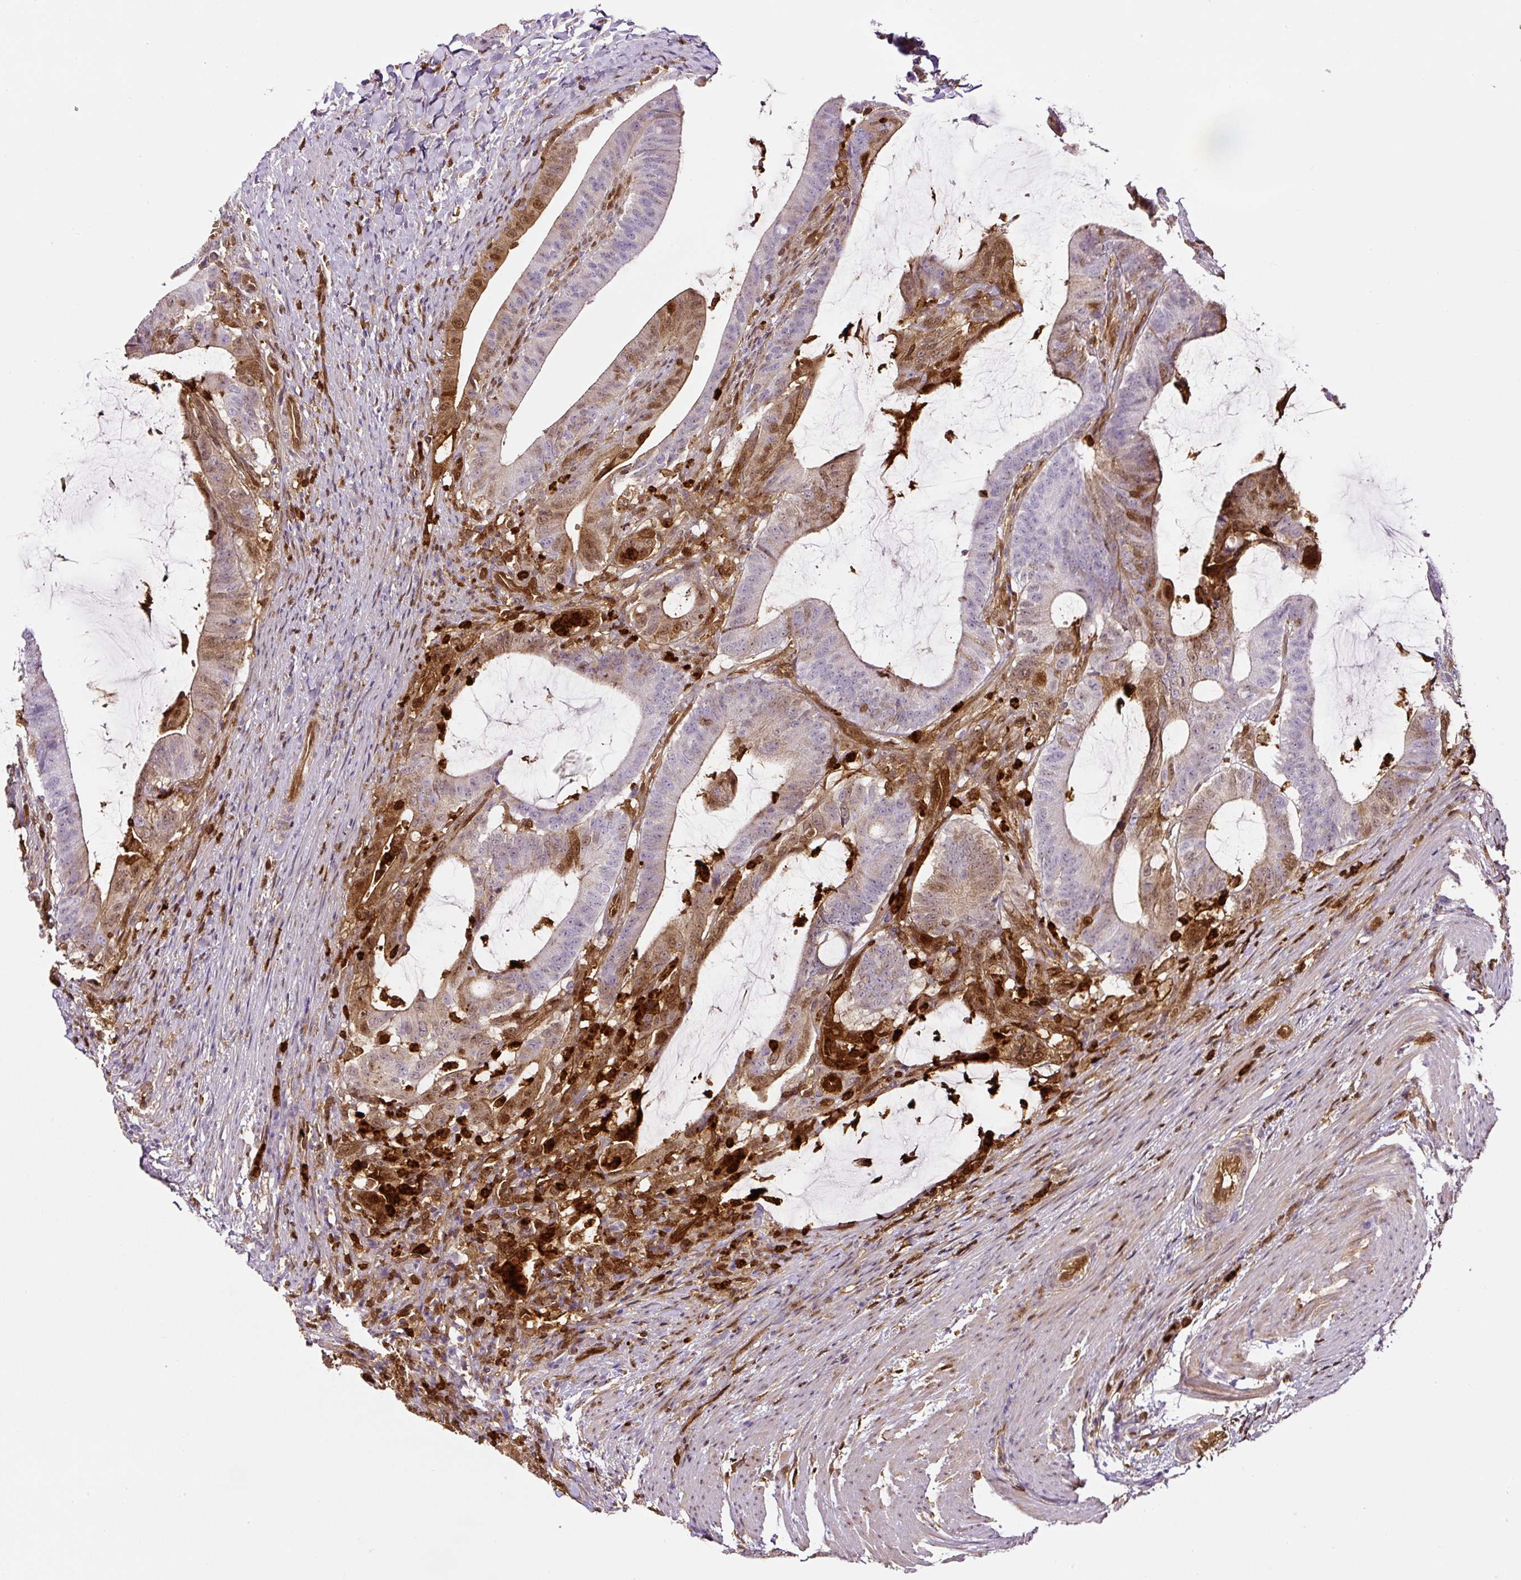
{"staining": {"intensity": "moderate", "quantity": "<25%", "location": "cytoplasmic/membranous,nuclear"}, "tissue": "colorectal cancer", "cell_type": "Tumor cells", "image_type": "cancer", "snomed": [{"axis": "morphology", "description": "Adenocarcinoma, NOS"}, {"axis": "topography", "description": "Colon"}], "caption": "Tumor cells display low levels of moderate cytoplasmic/membranous and nuclear staining in about <25% of cells in adenocarcinoma (colorectal).", "gene": "ANXA1", "patient": {"sex": "female", "age": 43}}